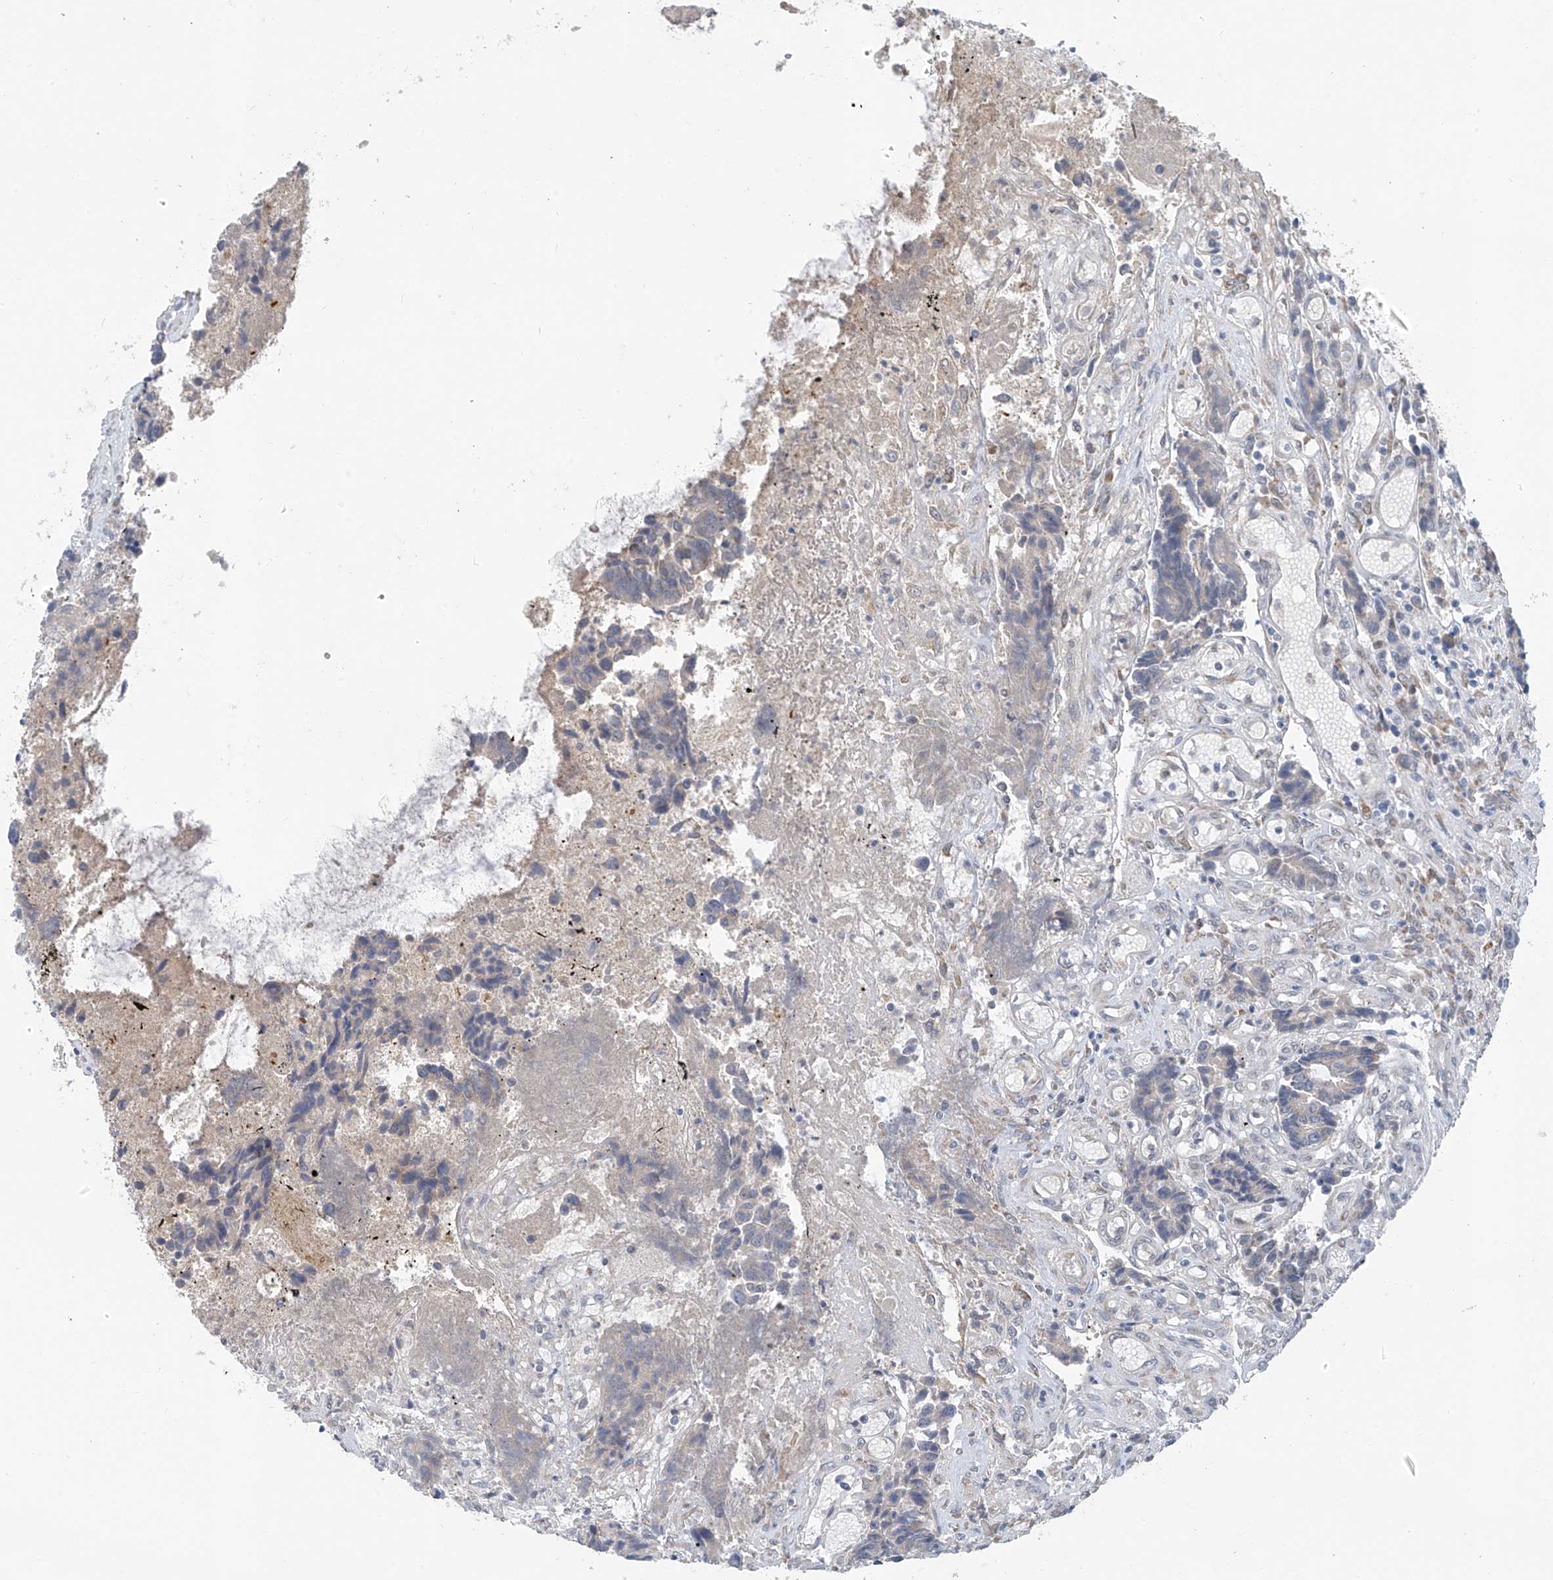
{"staining": {"intensity": "negative", "quantity": "none", "location": "none"}, "tissue": "colorectal cancer", "cell_type": "Tumor cells", "image_type": "cancer", "snomed": [{"axis": "morphology", "description": "Adenocarcinoma, NOS"}, {"axis": "topography", "description": "Rectum"}], "caption": "Immunohistochemical staining of human colorectal cancer (adenocarcinoma) displays no significant staining in tumor cells.", "gene": "CYP4V2", "patient": {"sex": "male", "age": 84}}